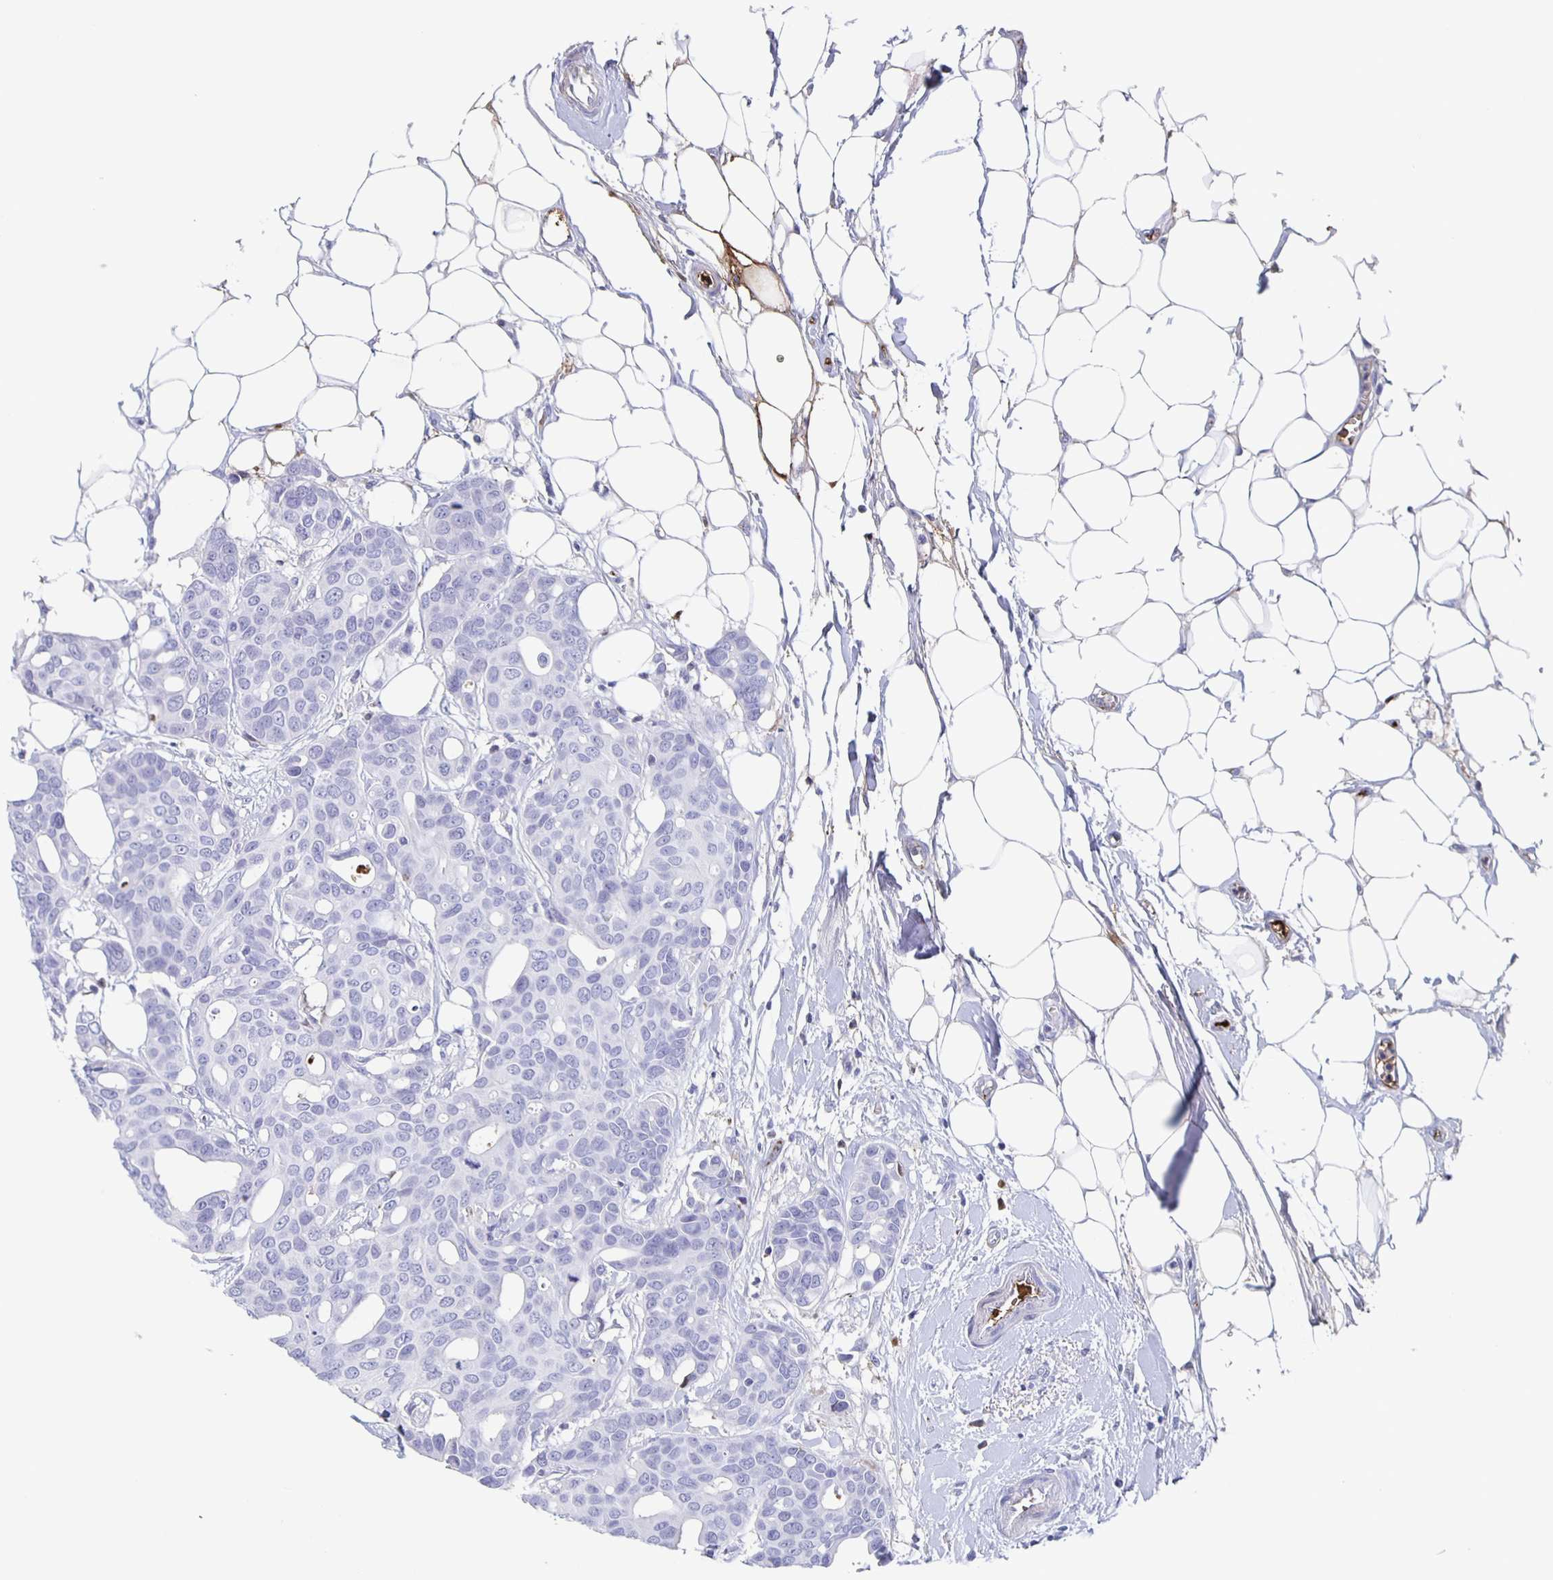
{"staining": {"intensity": "negative", "quantity": "none", "location": "none"}, "tissue": "breast cancer", "cell_type": "Tumor cells", "image_type": "cancer", "snomed": [{"axis": "morphology", "description": "Duct carcinoma"}, {"axis": "topography", "description": "Breast"}], "caption": "Breast cancer was stained to show a protein in brown. There is no significant staining in tumor cells.", "gene": "FGA", "patient": {"sex": "female", "age": 54}}